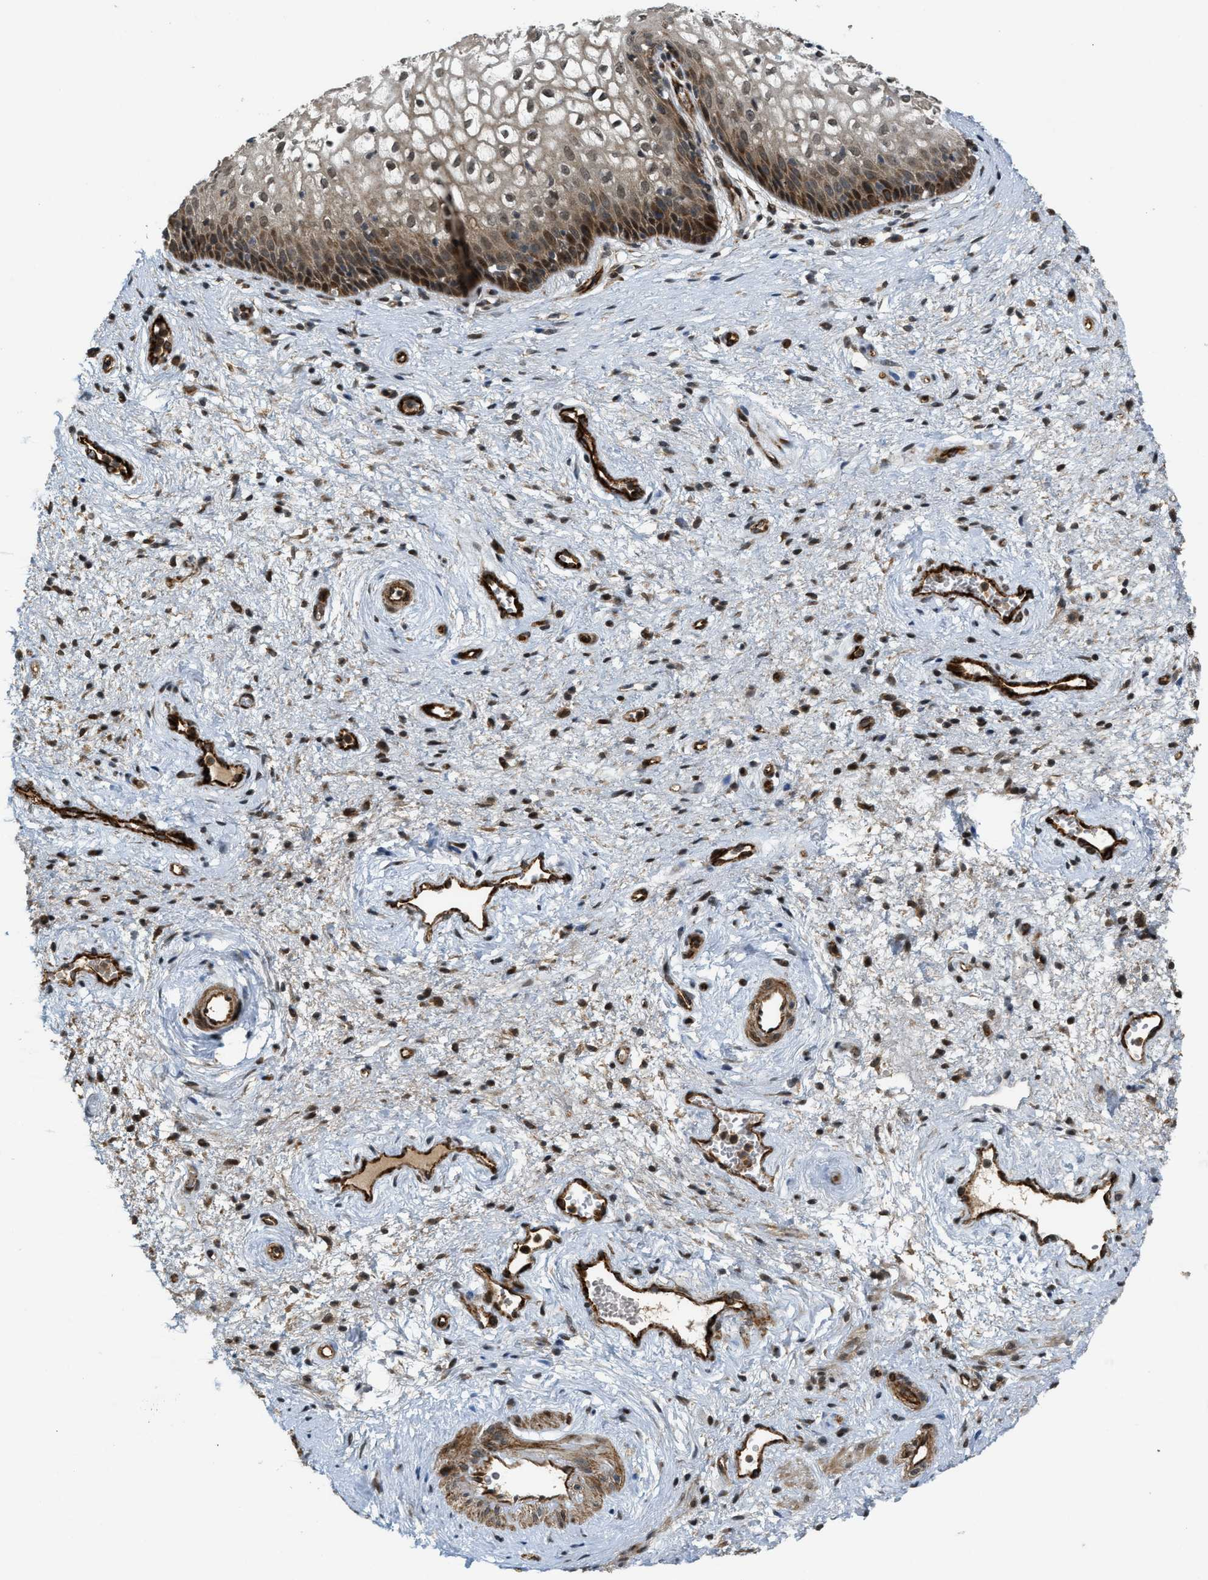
{"staining": {"intensity": "moderate", "quantity": "25%-75%", "location": "cytoplasmic/membranous,nuclear"}, "tissue": "vagina", "cell_type": "Squamous epithelial cells", "image_type": "normal", "snomed": [{"axis": "morphology", "description": "Normal tissue, NOS"}, {"axis": "topography", "description": "Vagina"}], "caption": "Protein analysis of normal vagina displays moderate cytoplasmic/membranous,nuclear expression in approximately 25%-75% of squamous epithelial cells. Immunohistochemistry (ihc) stains the protein of interest in brown and the nuclei are stained blue.", "gene": "DPF2", "patient": {"sex": "female", "age": 34}}